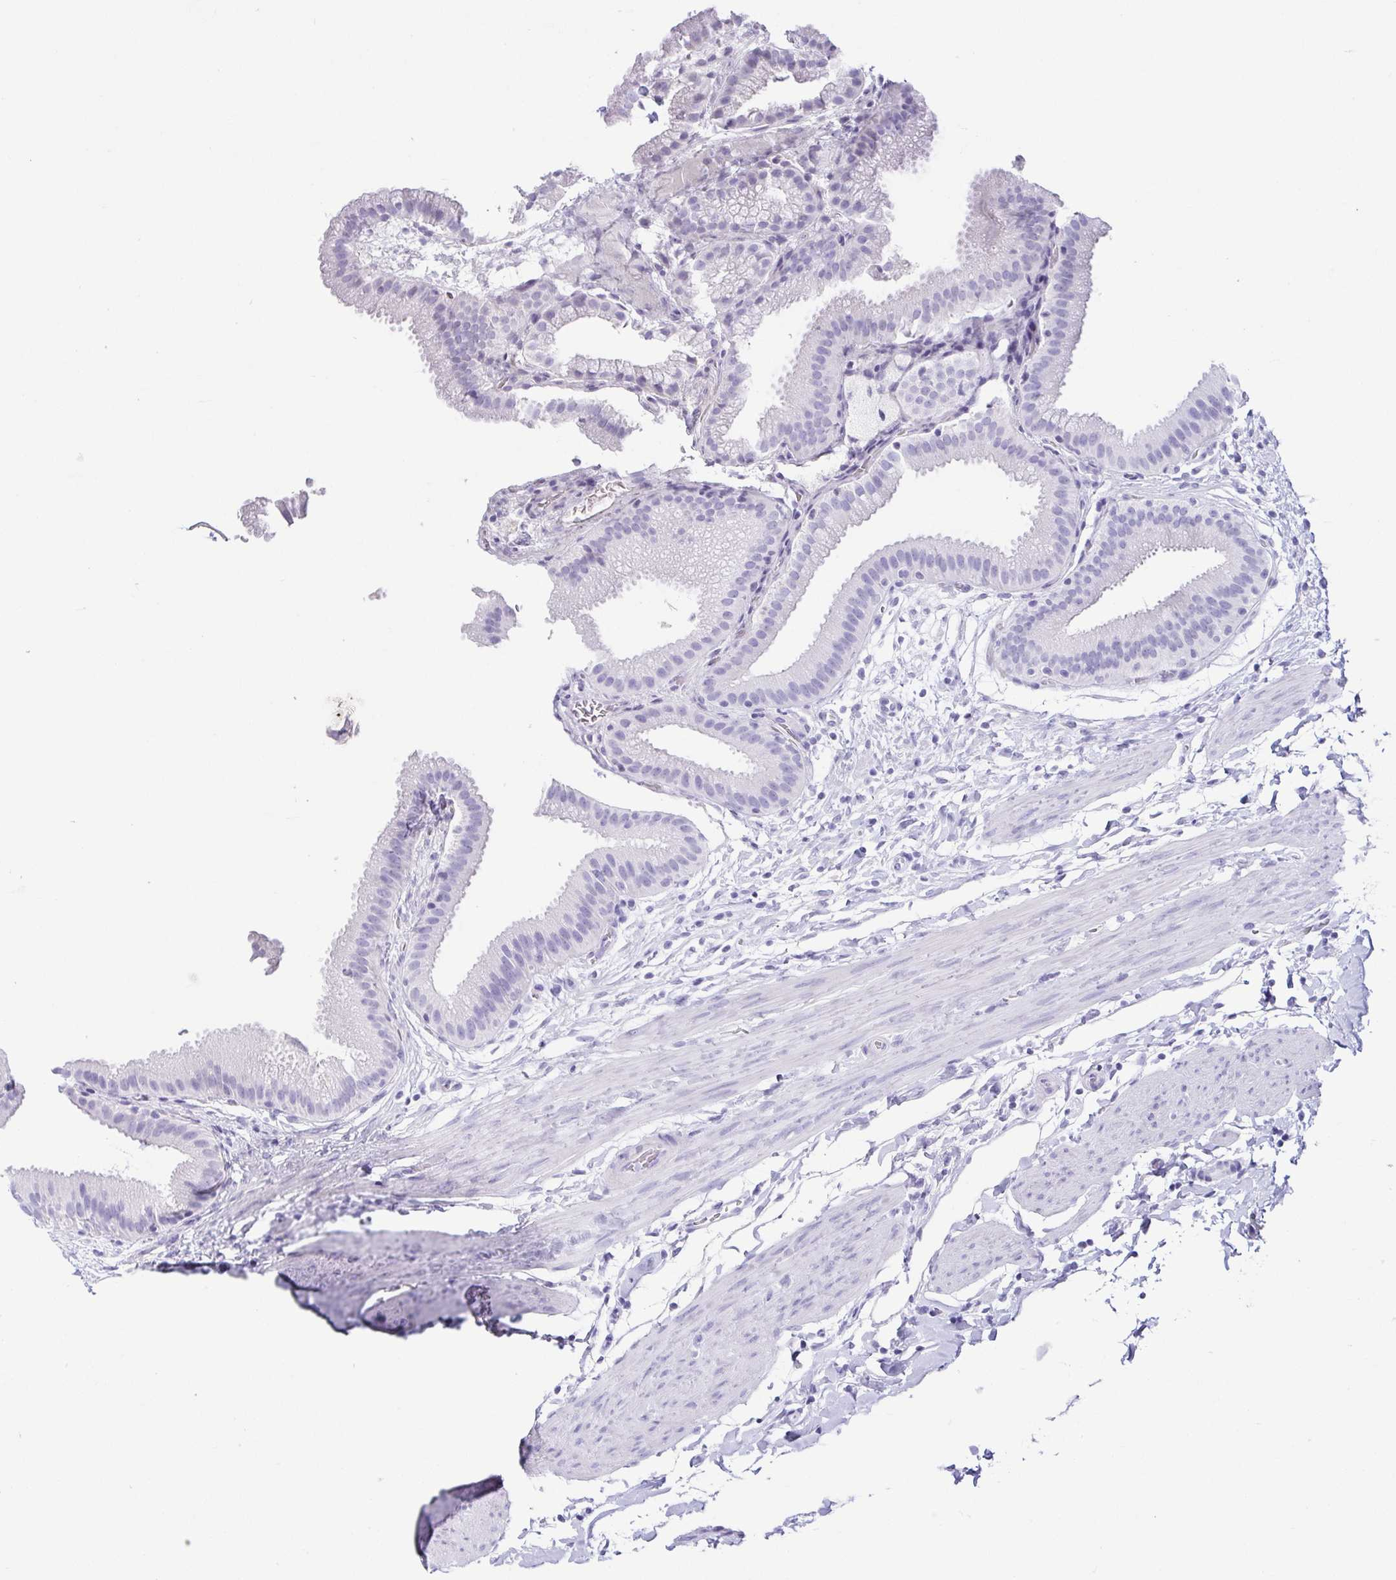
{"staining": {"intensity": "negative", "quantity": "none", "location": "none"}, "tissue": "gallbladder", "cell_type": "Glandular cells", "image_type": "normal", "snomed": [{"axis": "morphology", "description": "Normal tissue, NOS"}, {"axis": "topography", "description": "Gallbladder"}], "caption": "This is an immunohistochemistry (IHC) histopathology image of unremarkable human gallbladder. There is no positivity in glandular cells.", "gene": "CD164L2", "patient": {"sex": "female", "age": 63}}